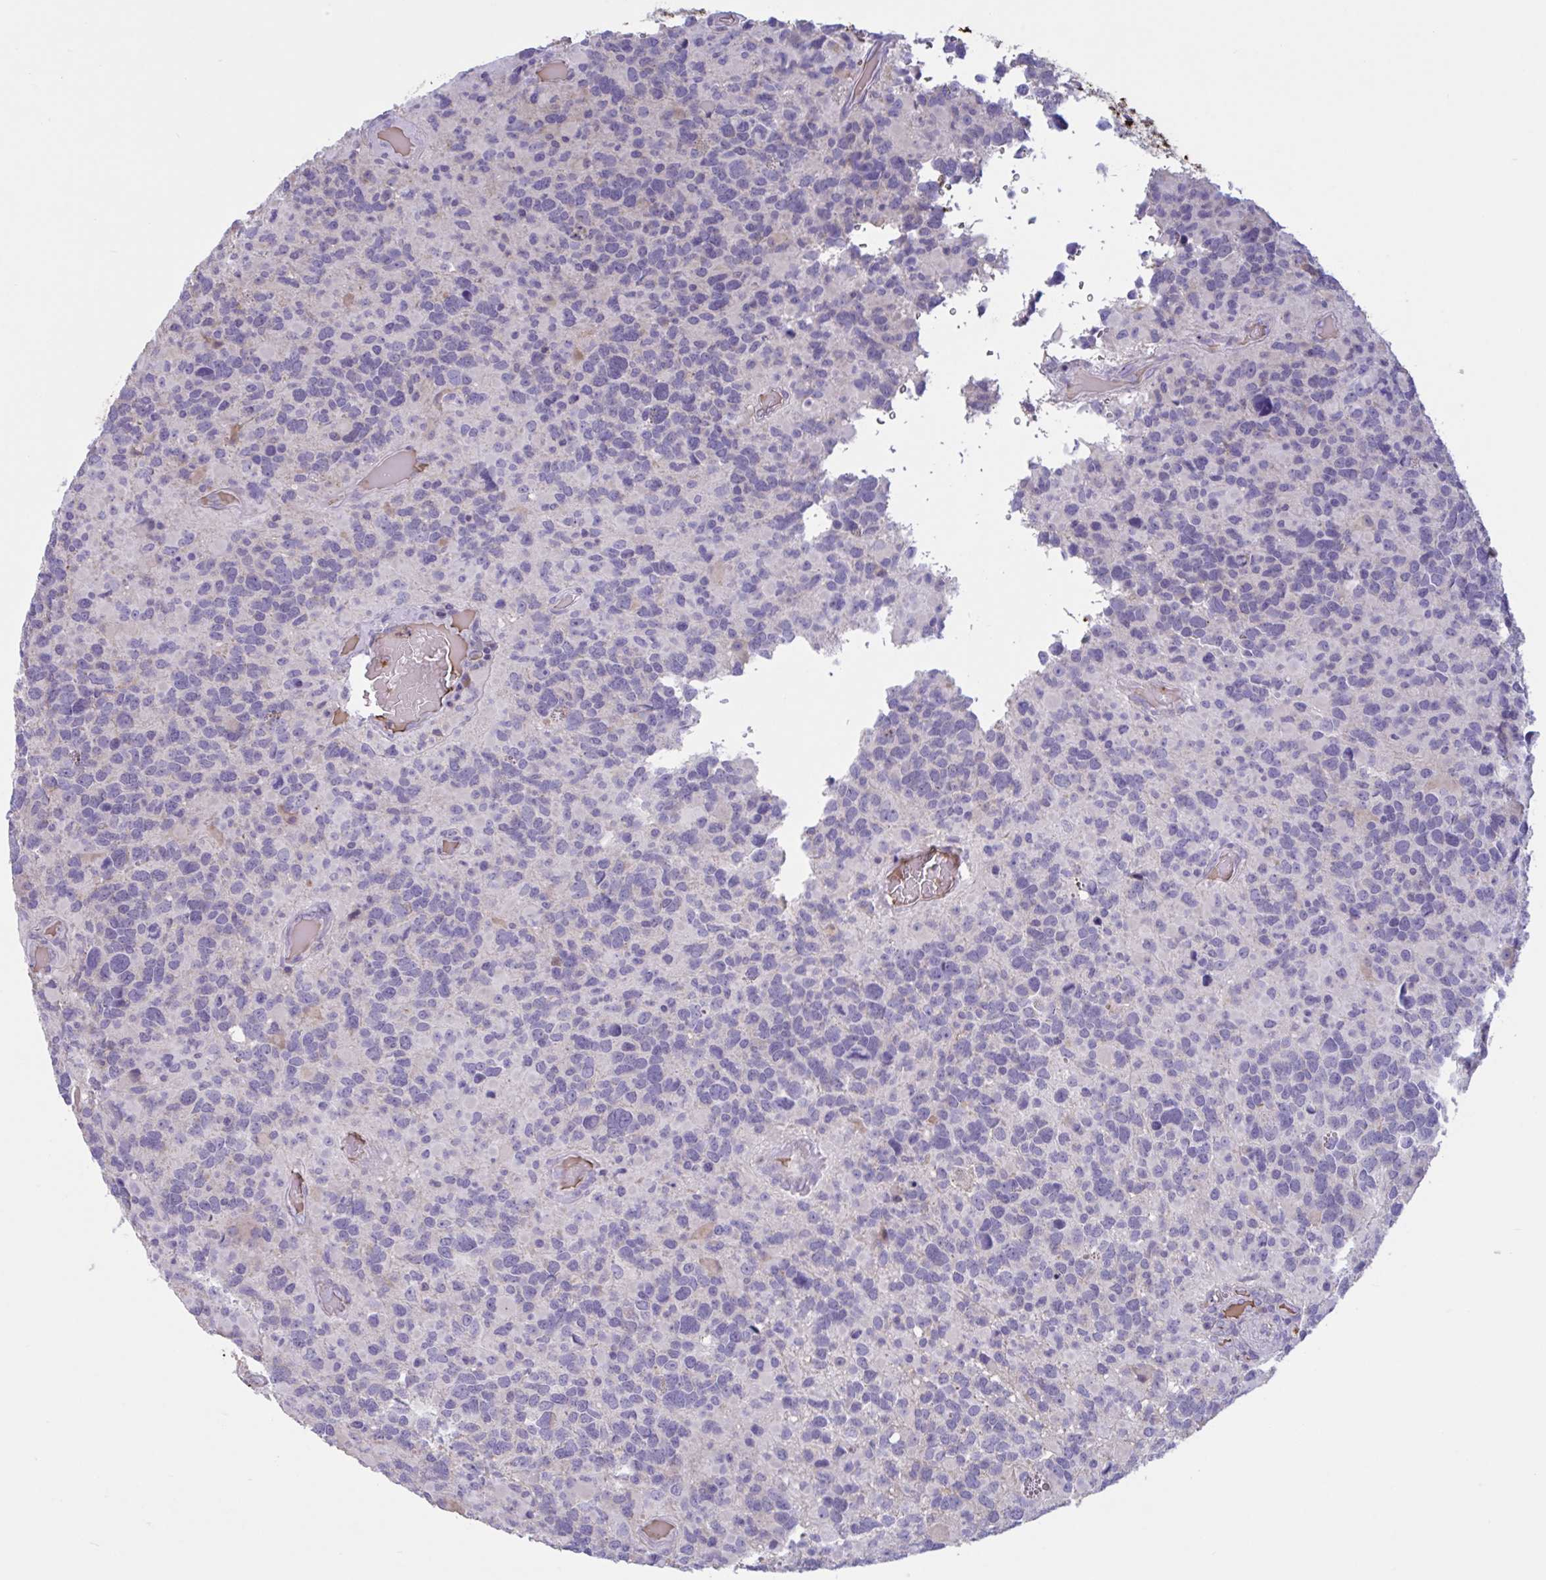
{"staining": {"intensity": "negative", "quantity": "none", "location": "none"}, "tissue": "glioma", "cell_type": "Tumor cells", "image_type": "cancer", "snomed": [{"axis": "morphology", "description": "Glioma, malignant, High grade"}, {"axis": "topography", "description": "Brain"}], "caption": "Human high-grade glioma (malignant) stained for a protein using immunohistochemistry shows no expression in tumor cells.", "gene": "IL1R1", "patient": {"sex": "female", "age": 40}}